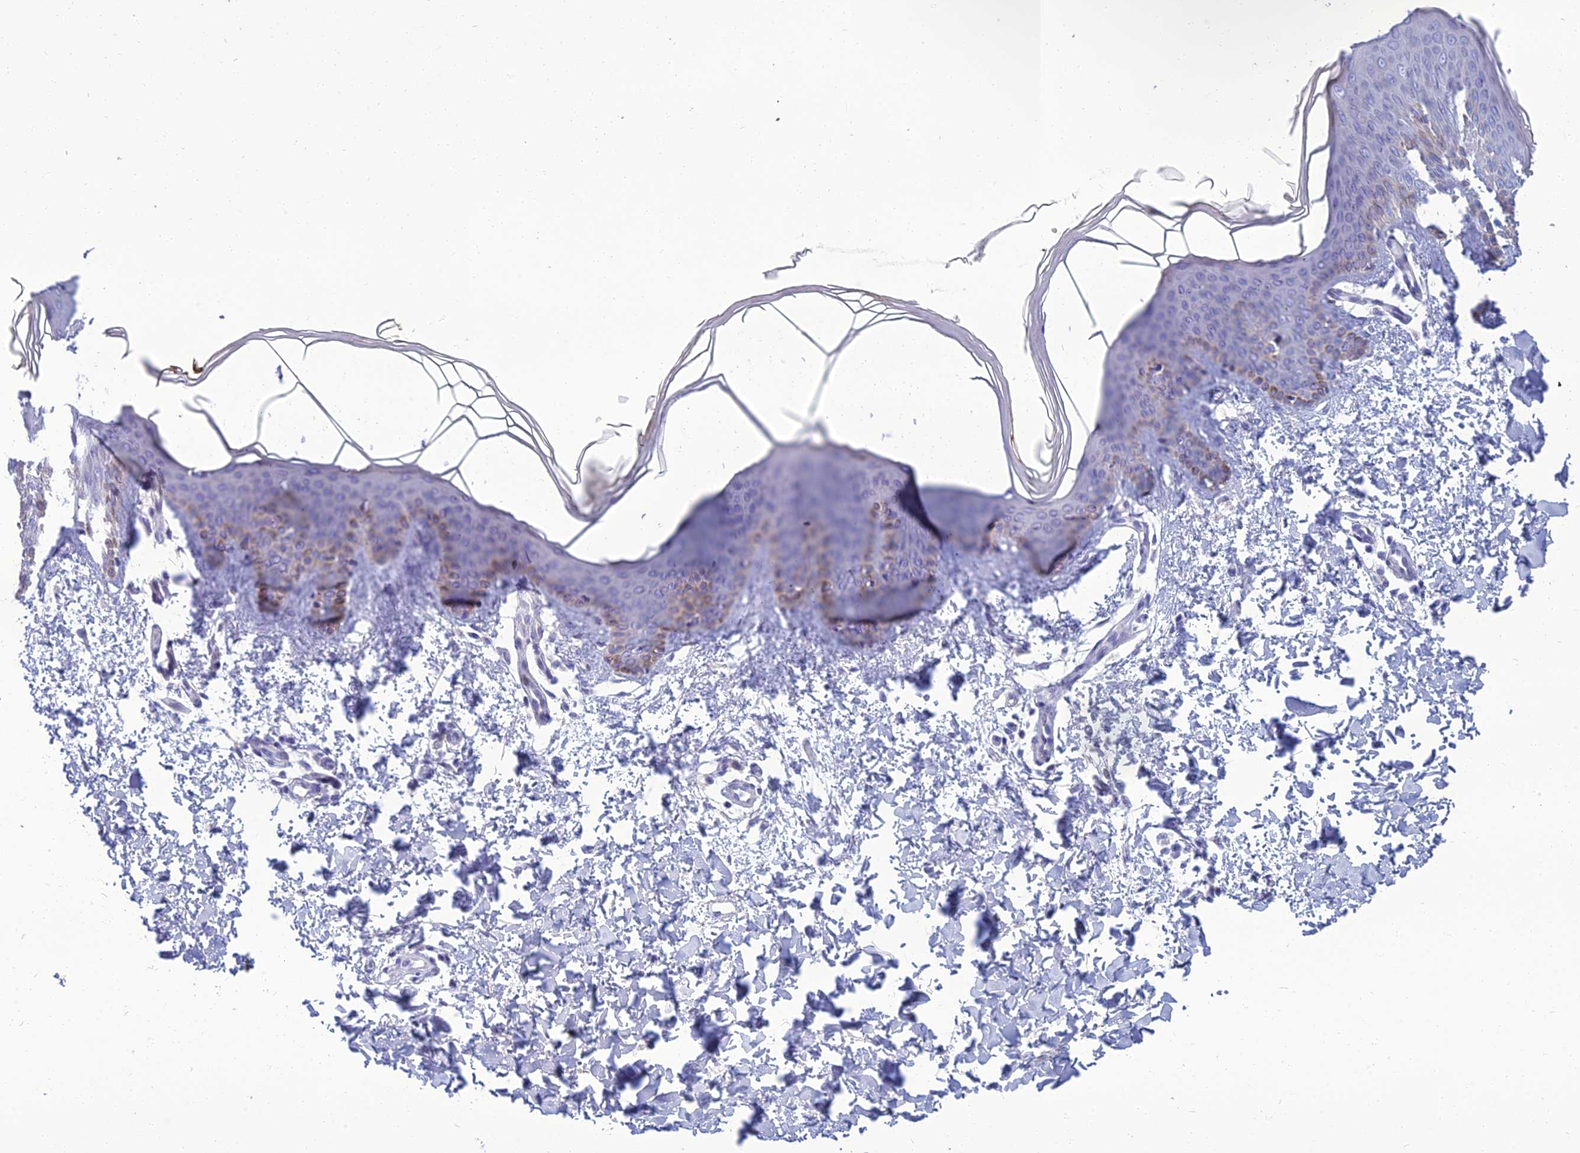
{"staining": {"intensity": "negative", "quantity": "none", "location": "none"}, "tissue": "skin", "cell_type": "Fibroblasts", "image_type": "normal", "snomed": [{"axis": "morphology", "description": "Normal tissue, NOS"}, {"axis": "topography", "description": "Skin"}], "caption": "The micrograph exhibits no significant staining in fibroblasts of skin.", "gene": "SPTLC3", "patient": {"sex": "male", "age": 36}}